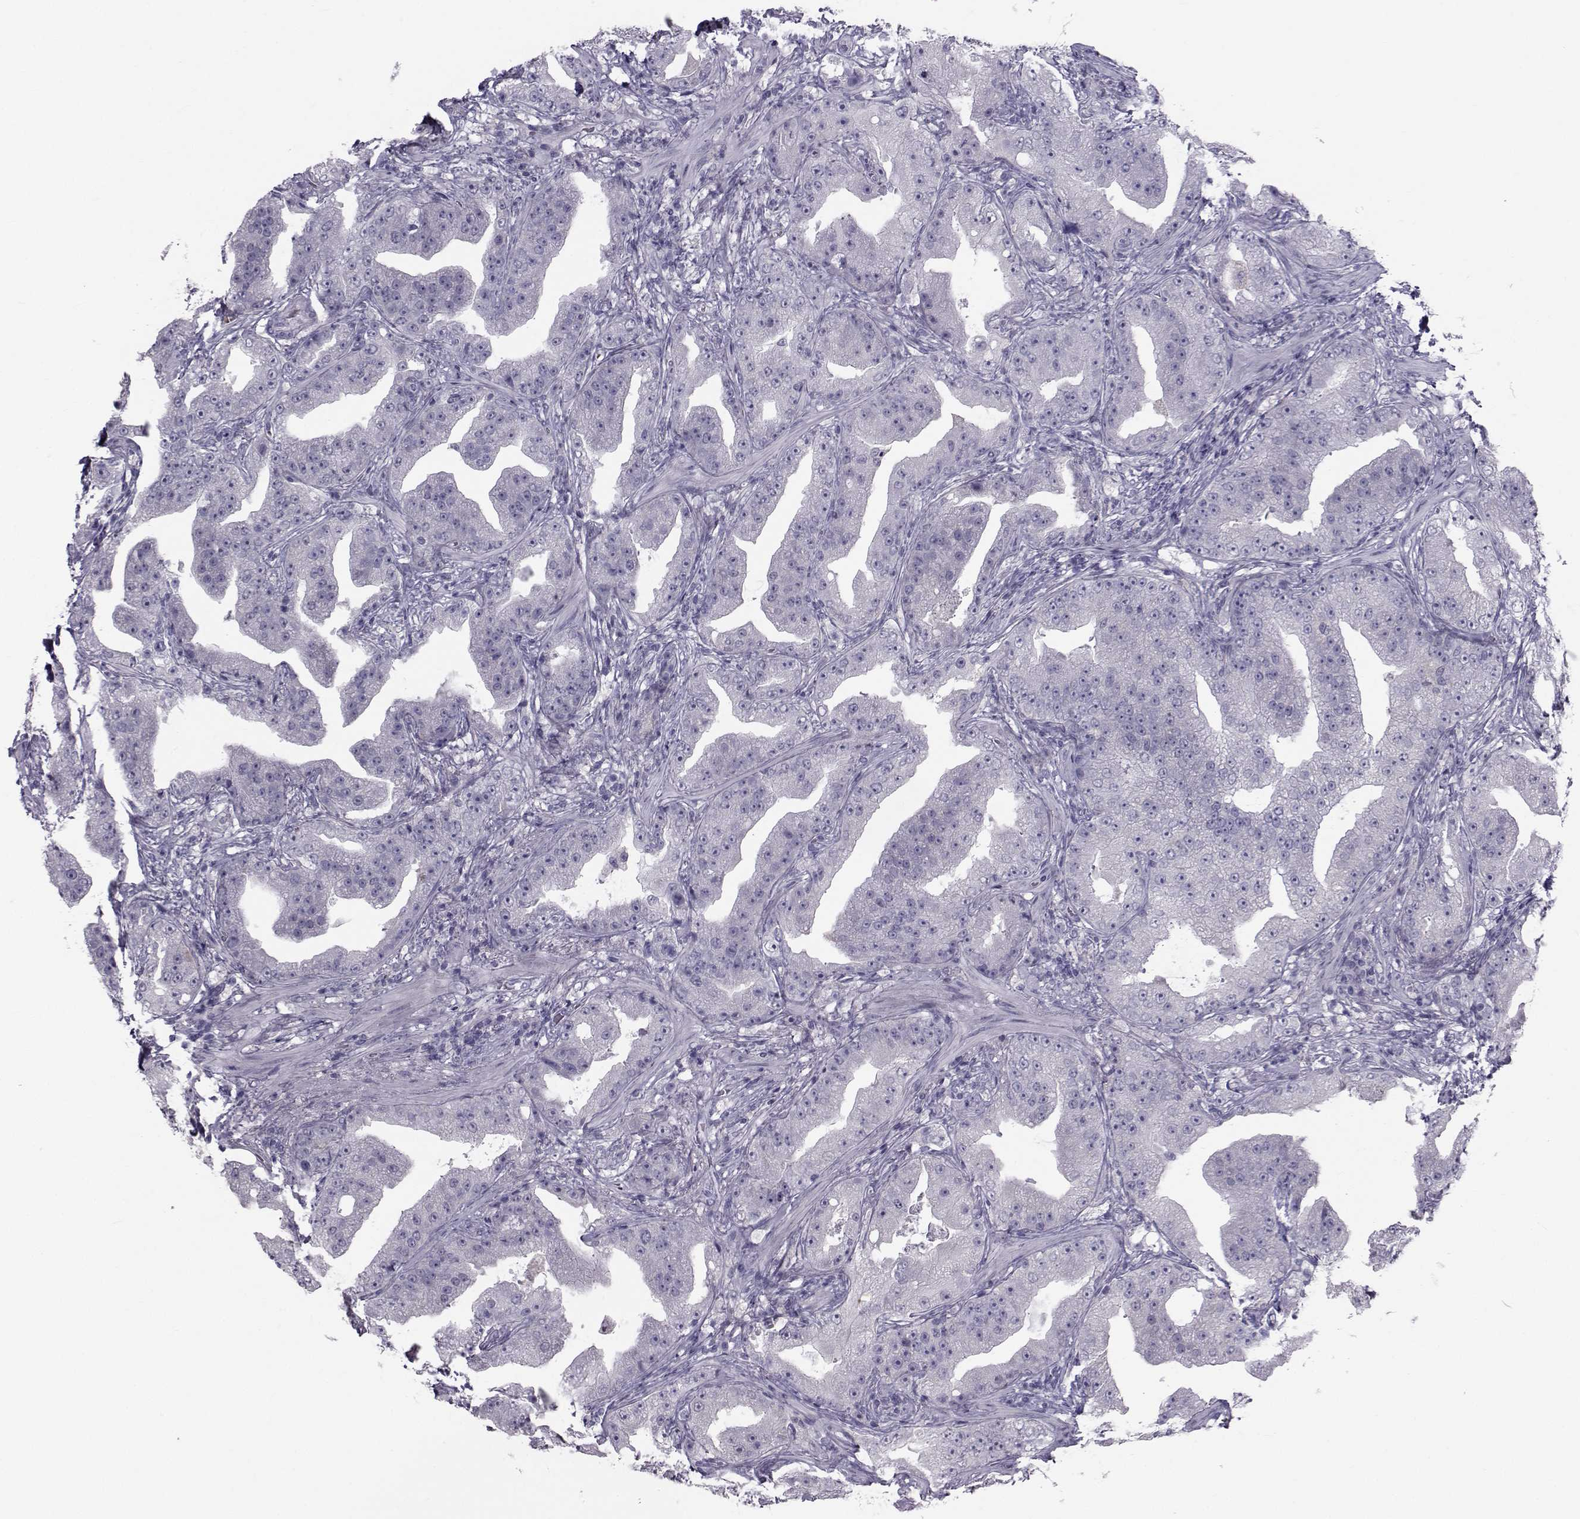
{"staining": {"intensity": "negative", "quantity": "none", "location": "none"}, "tissue": "prostate cancer", "cell_type": "Tumor cells", "image_type": "cancer", "snomed": [{"axis": "morphology", "description": "Adenocarcinoma, Low grade"}, {"axis": "topography", "description": "Prostate"}], "caption": "This is a histopathology image of immunohistochemistry (IHC) staining of prostate cancer, which shows no positivity in tumor cells. (DAB immunohistochemistry with hematoxylin counter stain).", "gene": "GARIN3", "patient": {"sex": "male", "age": 62}}